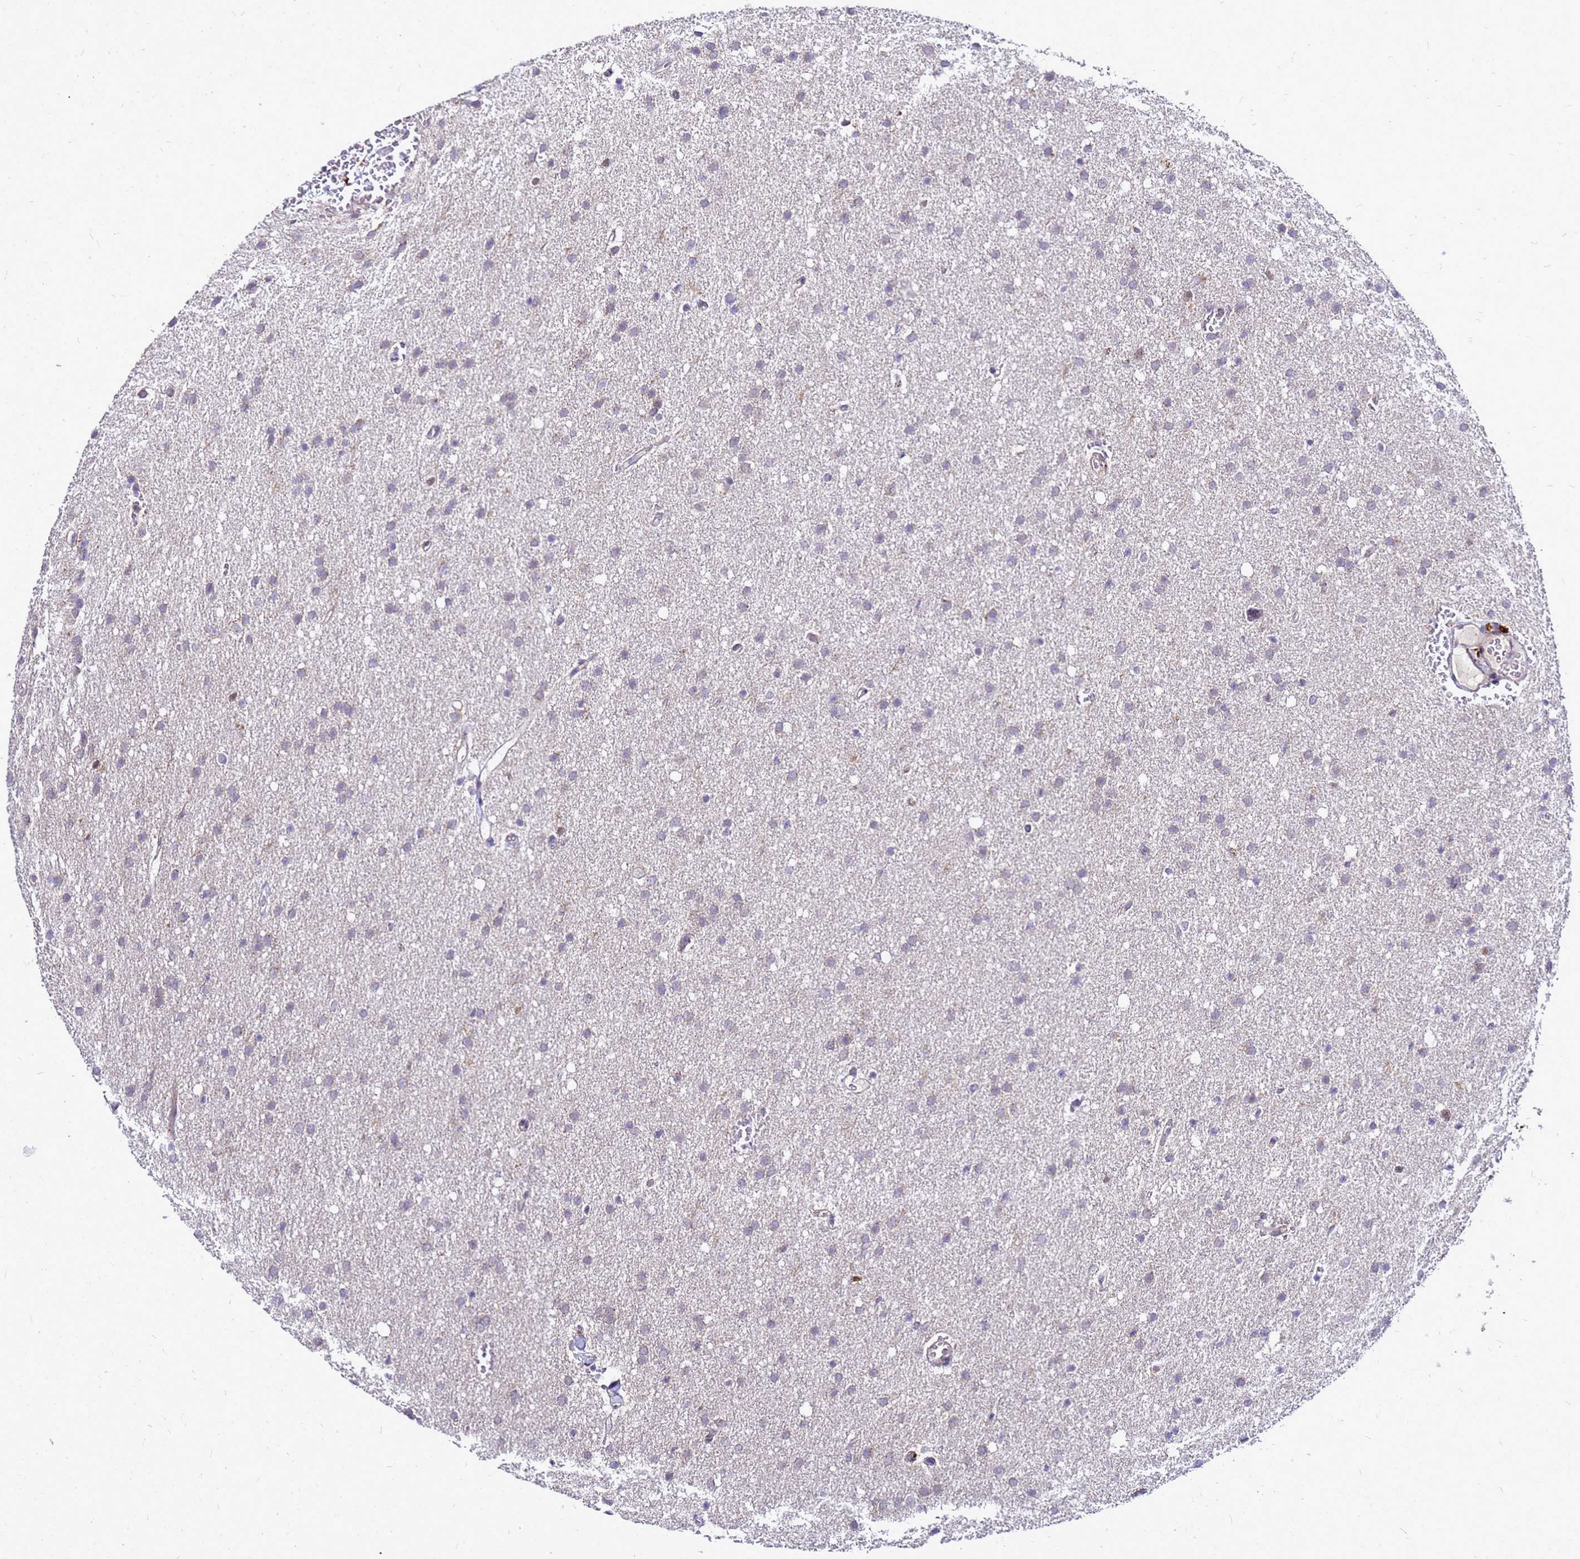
{"staining": {"intensity": "negative", "quantity": "none", "location": "none"}, "tissue": "glioma", "cell_type": "Tumor cells", "image_type": "cancer", "snomed": [{"axis": "morphology", "description": "Glioma, malignant, High grade"}, {"axis": "topography", "description": "Cerebral cortex"}], "caption": "Tumor cells show no significant positivity in glioma.", "gene": "SAT1", "patient": {"sex": "female", "age": 36}}